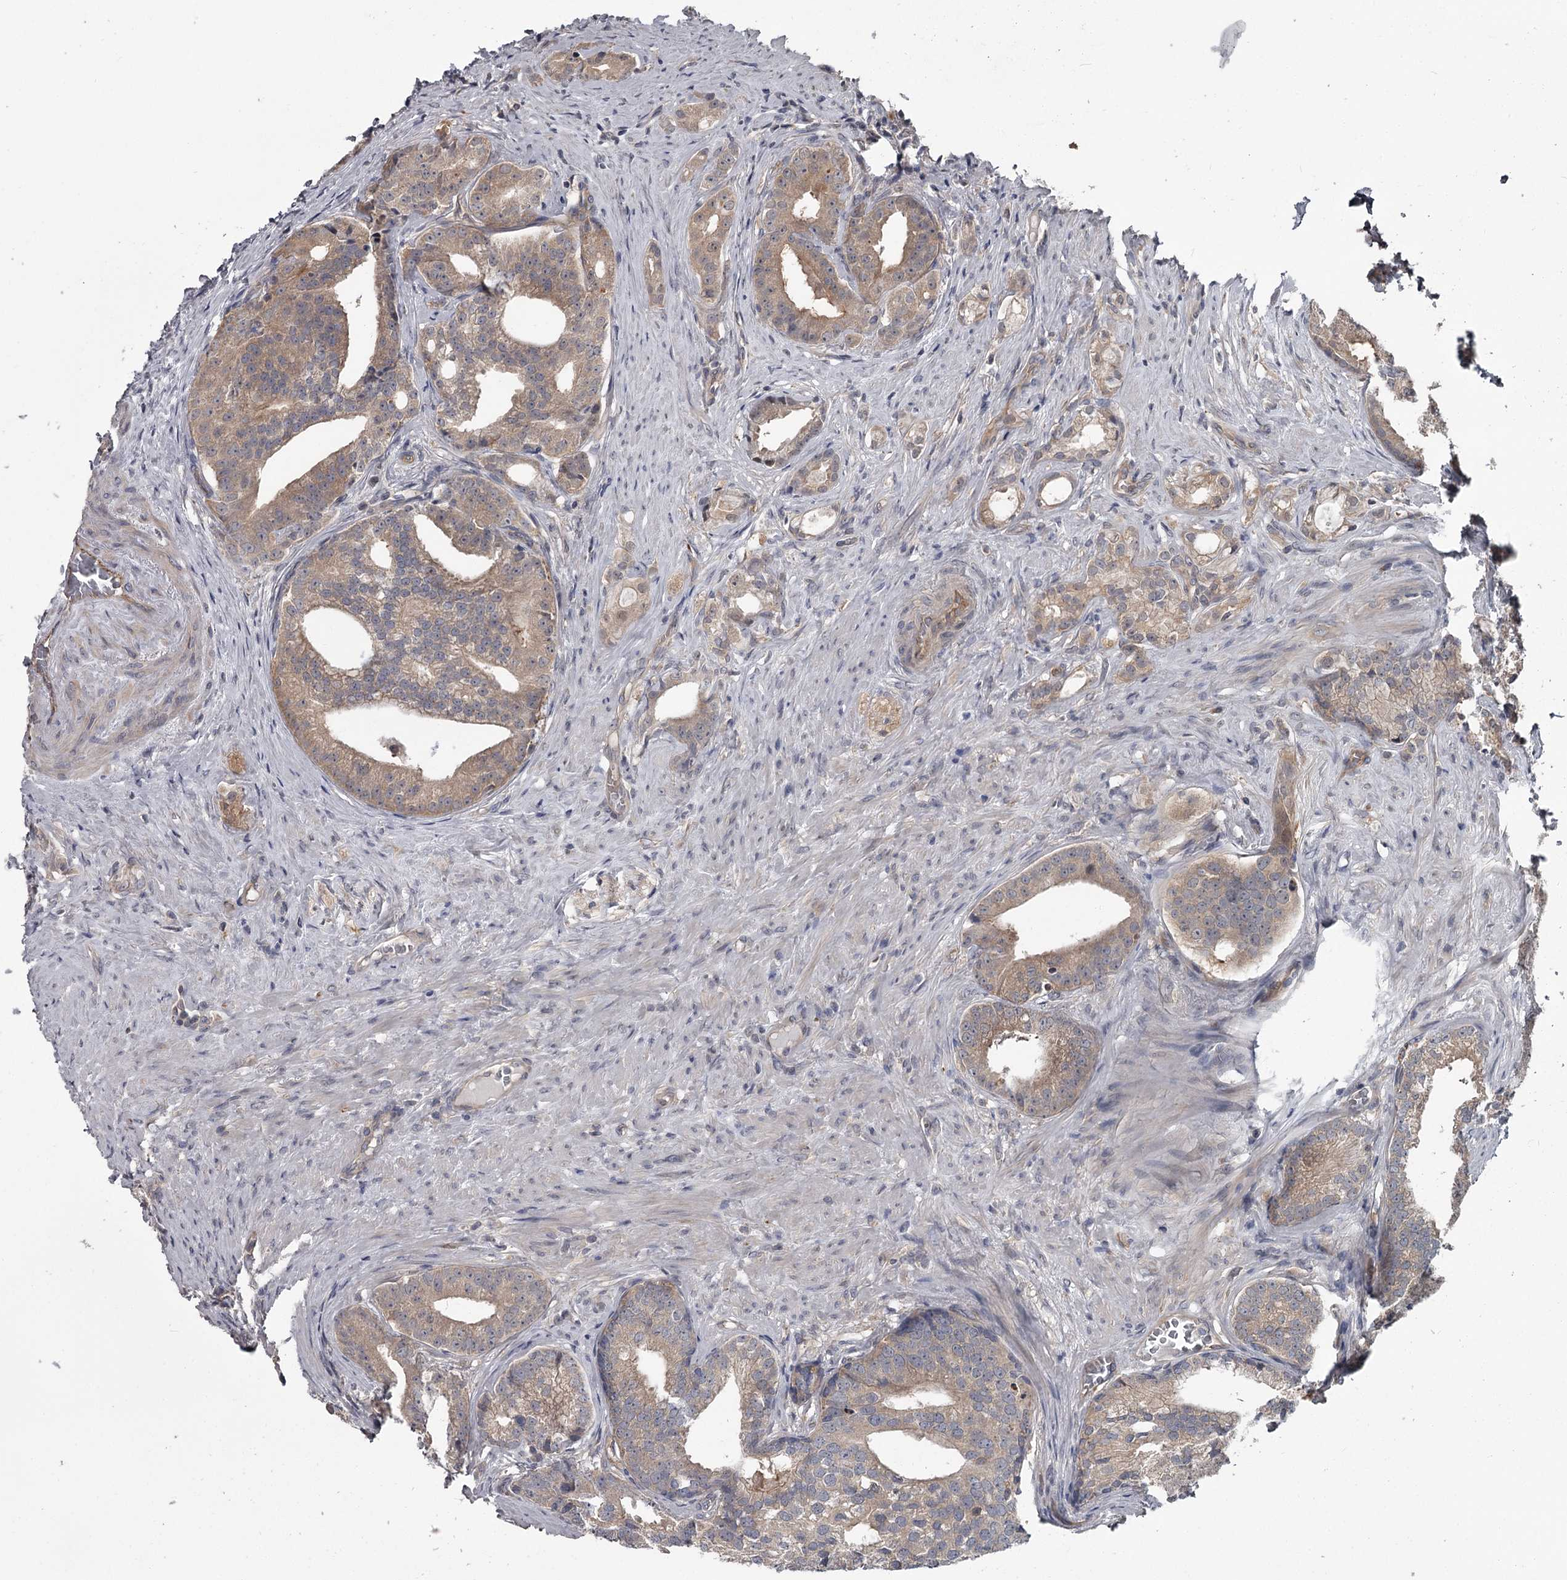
{"staining": {"intensity": "weak", "quantity": ">75%", "location": "cytoplasmic/membranous"}, "tissue": "prostate cancer", "cell_type": "Tumor cells", "image_type": "cancer", "snomed": [{"axis": "morphology", "description": "Adenocarcinoma, Low grade"}, {"axis": "topography", "description": "Prostate"}], "caption": "Immunohistochemistry image of neoplastic tissue: prostate cancer (adenocarcinoma (low-grade)) stained using immunohistochemistry displays low levels of weak protein expression localized specifically in the cytoplasmic/membranous of tumor cells, appearing as a cytoplasmic/membranous brown color.", "gene": "DAO", "patient": {"sex": "male", "age": 71}}